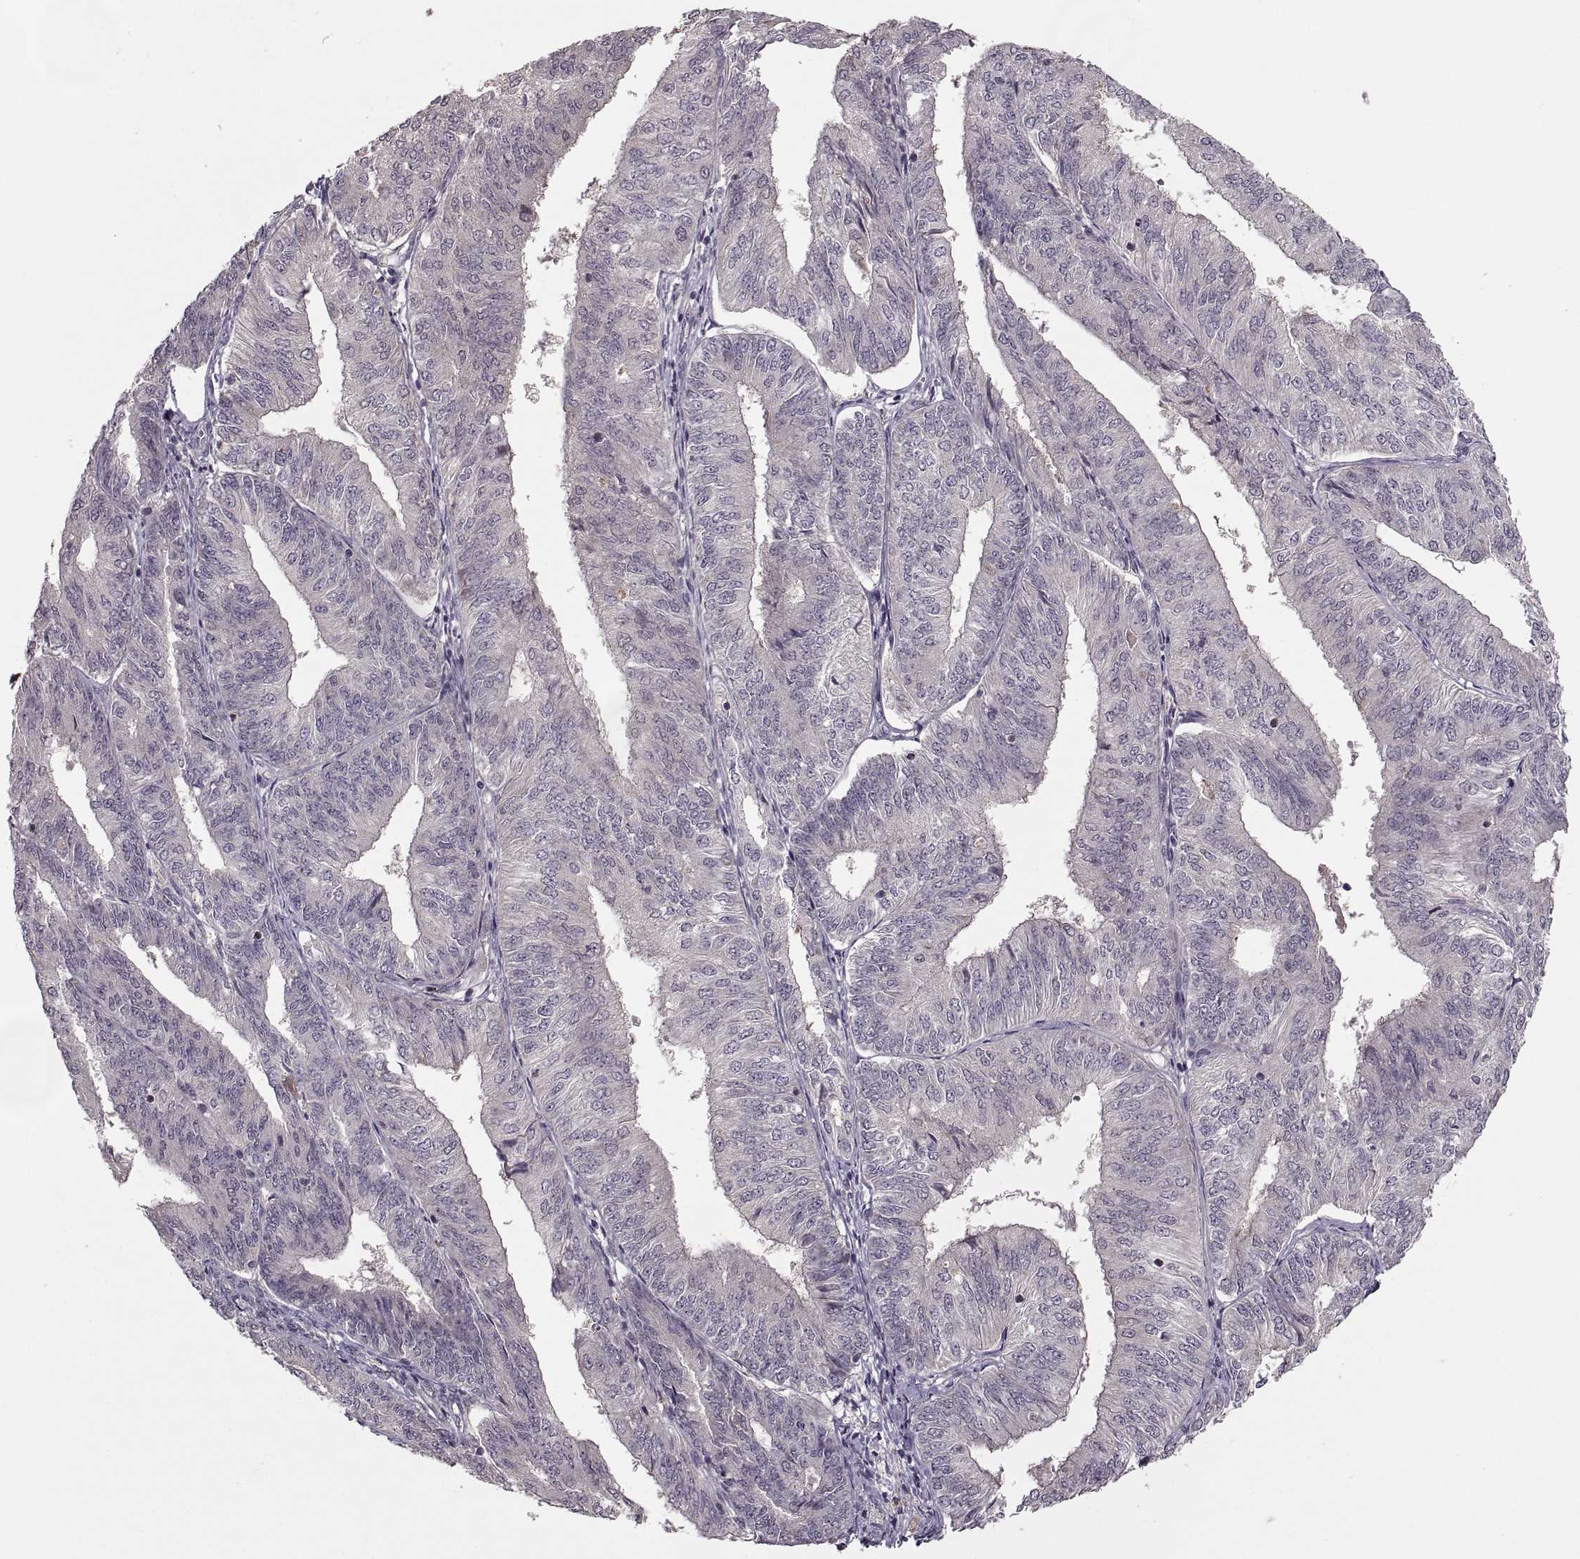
{"staining": {"intensity": "negative", "quantity": "none", "location": "none"}, "tissue": "endometrial cancer", "cell_type": "Tumor cells", "image_type": "cancer", "snomed": [{"axis": "morphology", "description": "Adenocarcinoma, NOS"}, {"axis": "topography", "description": "Endometrium"}], "caption": "A micrograph of endometrial cancer (adenocarcinoma) stained for a protein demonstrates no brown staining in tumor cells.", "gene": "PIERCE1", "patient": {"sex": "female", "age": 58}}